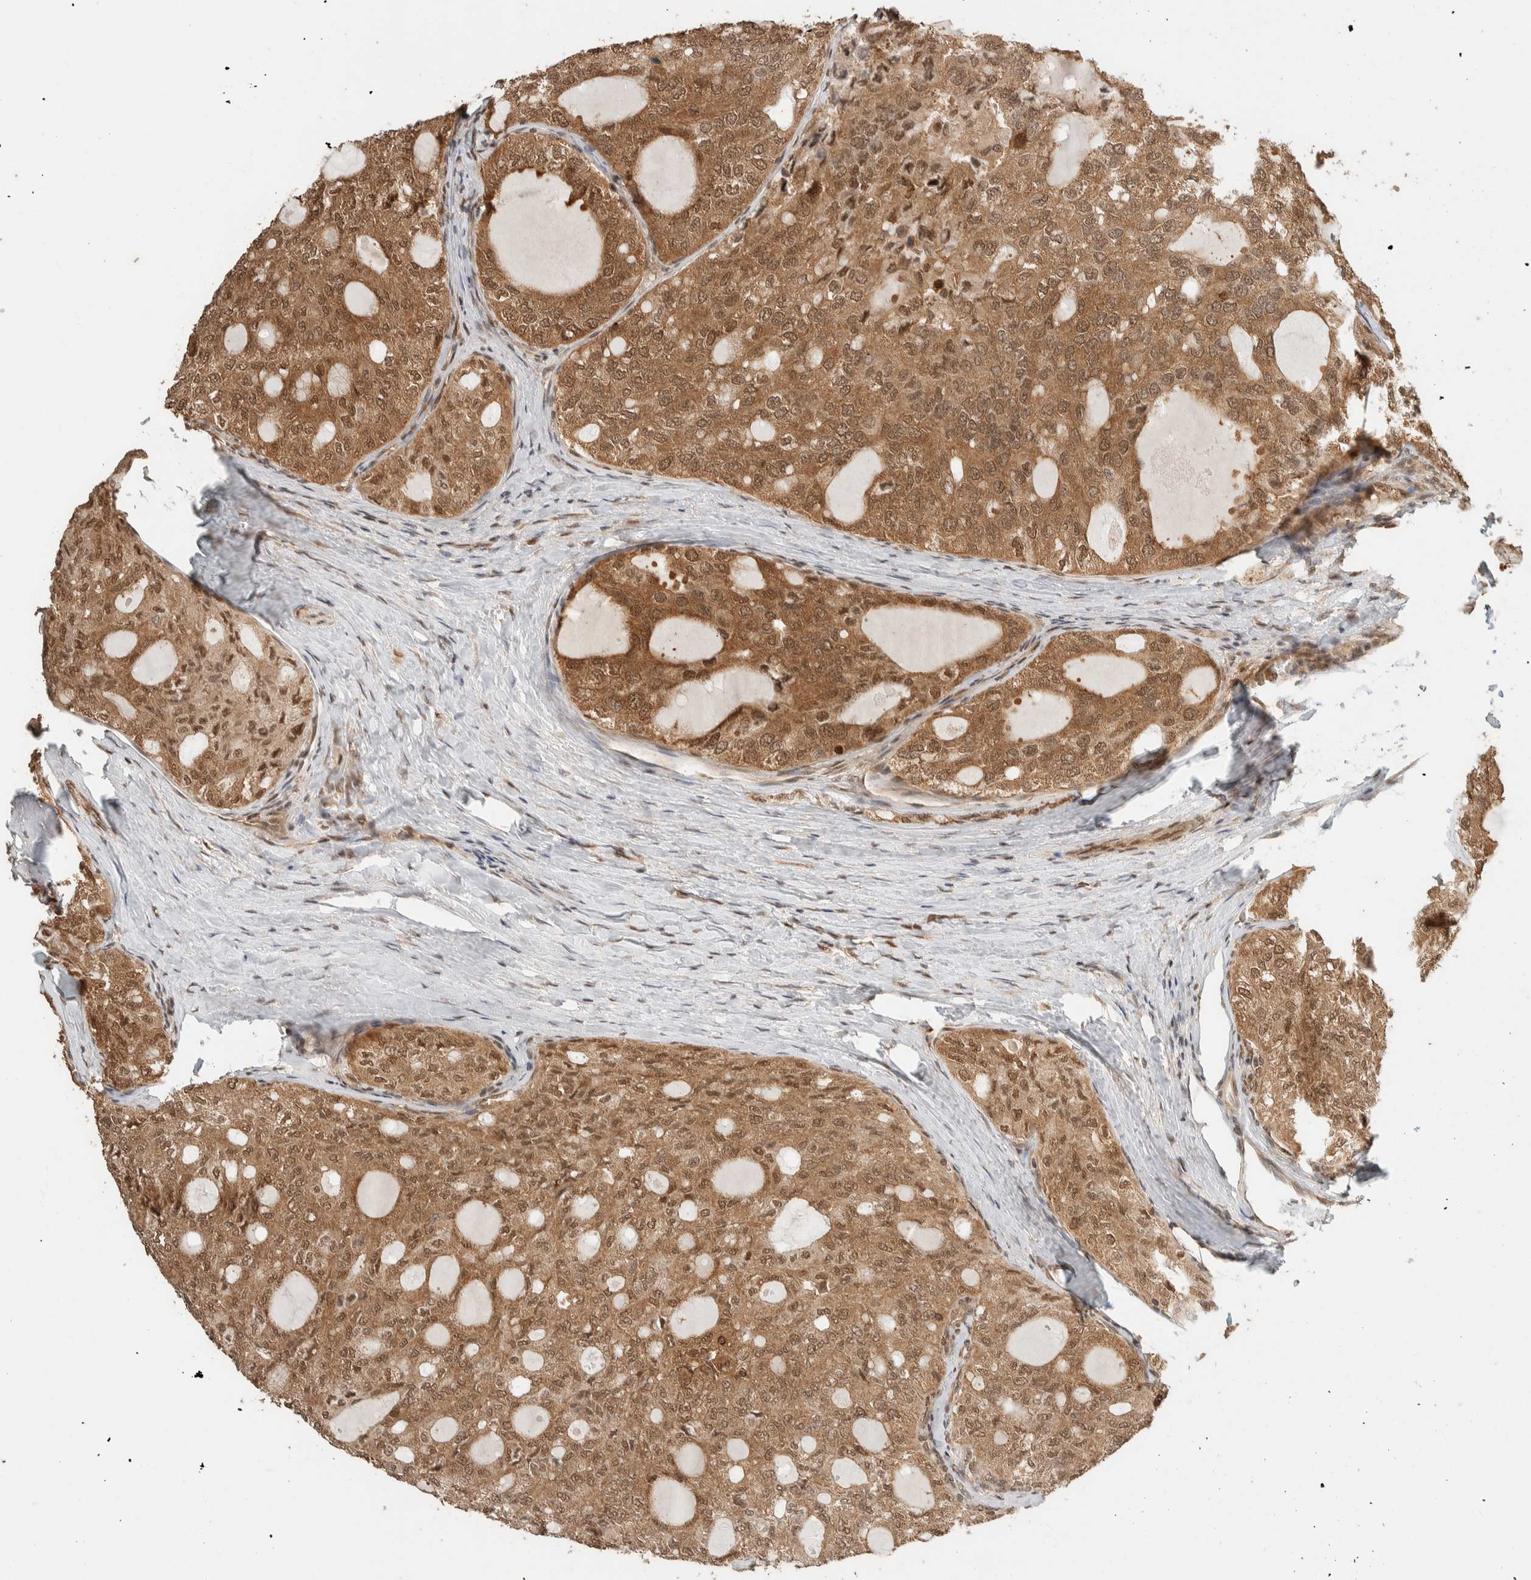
{"staining": {"intensity": "moderate", "quantity": ">75%", "location": "cytoplasmic/membranous,nuclear"}, "tissue": "thyroid cancer", "cell_type": "Tumor cells", "image_type": "cancer", "snomed": [{"axis": "morphology", "description": "Follicular adenoma carcinoma, NOS"}, {"axis": "topography", "description": "Thyroid gland"}], "caption": "Protein analysis of follicular adenoma carcinoma (thyroid) tissue reveals moderate cytoplasmic/membranous and nuclear positivity in about >75% of tumor cells.", "gene": "ZBTB2", "patient": {"sex": "male", "age": 75}}